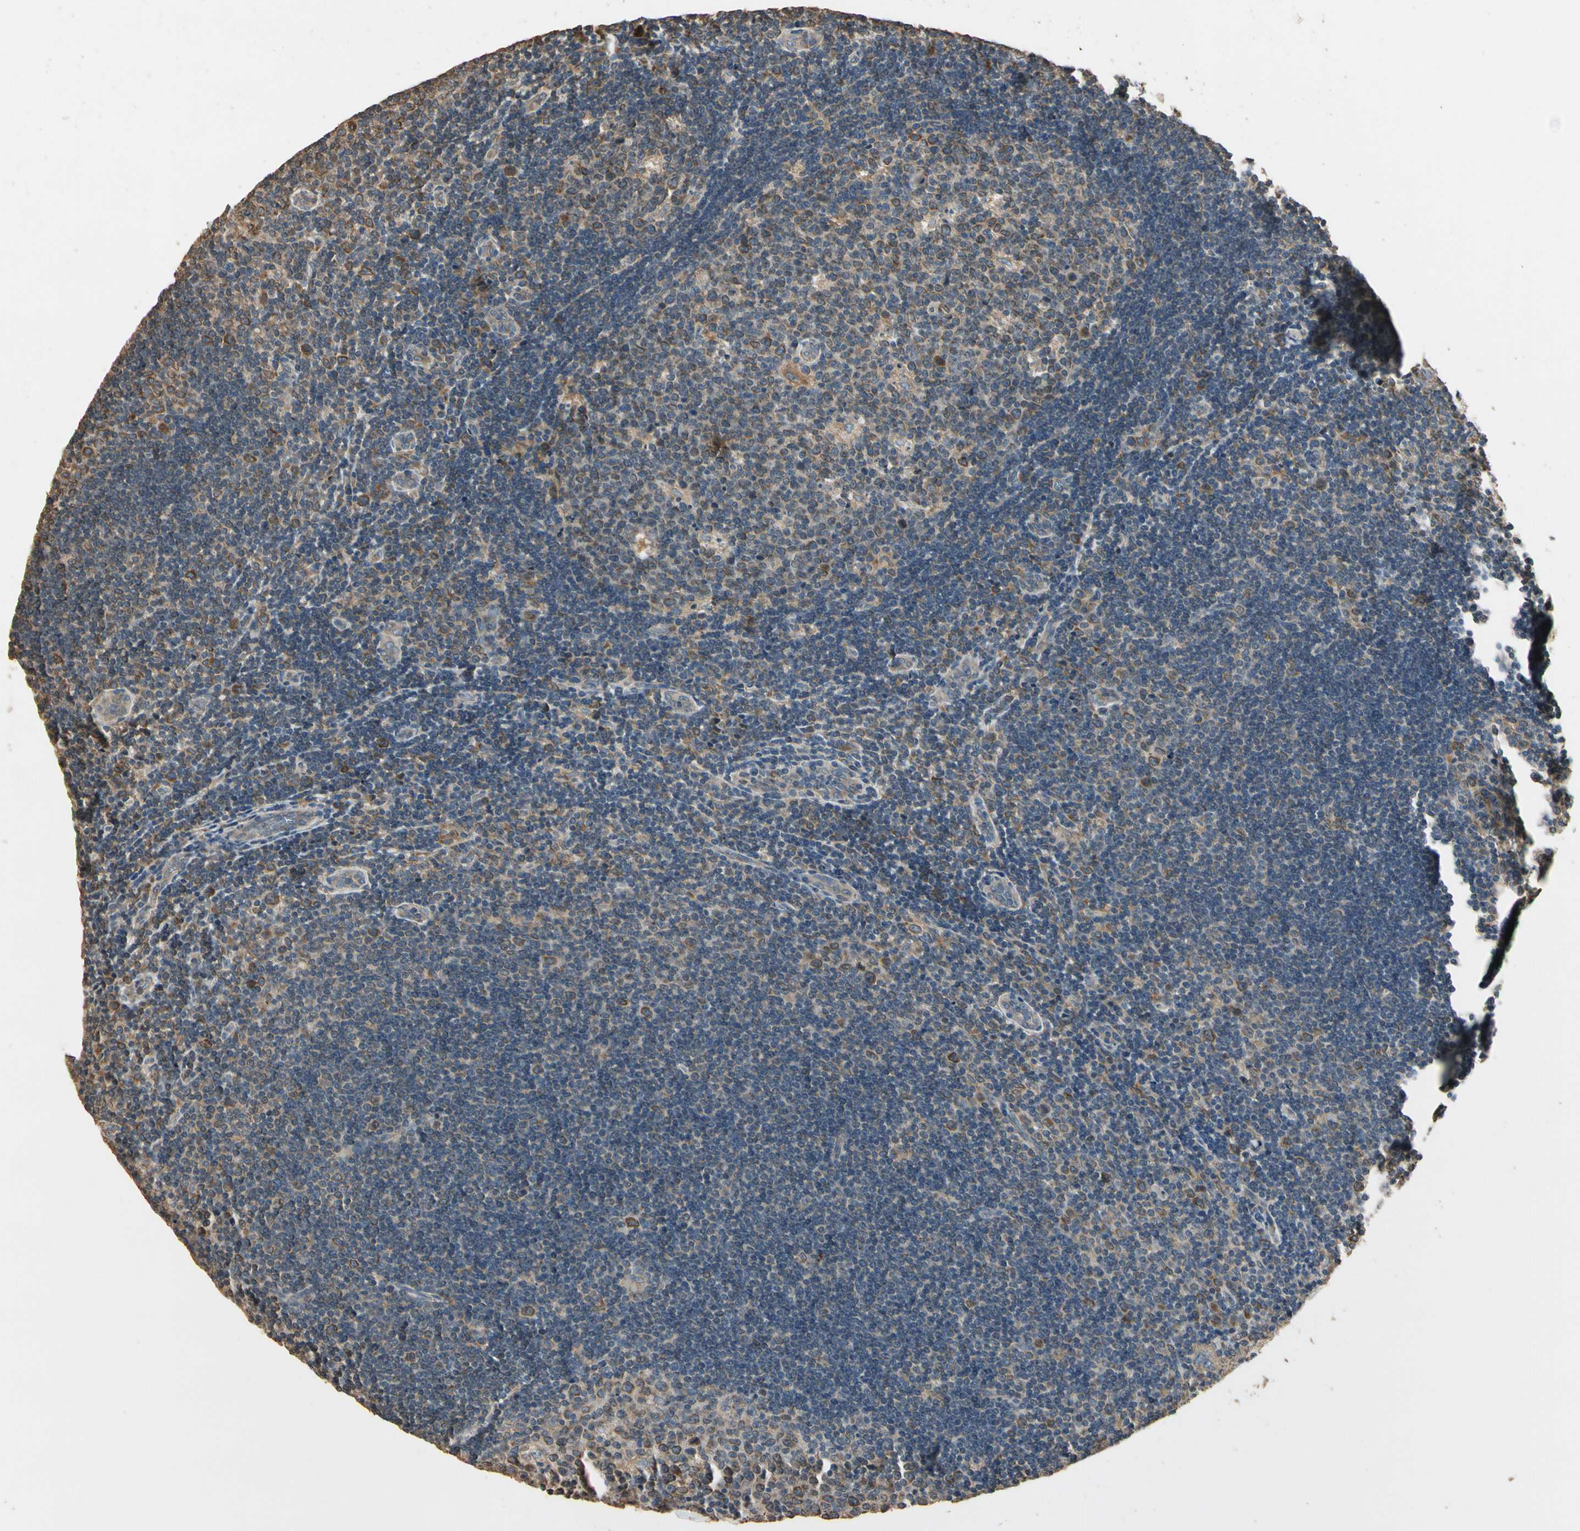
{"staining": {"intensity": "moderate", "quantity": "25%-75%", "location": "cytoplasmic/membranous"}, "tissue": "lymph node", "cell_type": "Germinal center cells", "image_type": "normal", "snomed": [{"axis": "morphology", "description": "Normal tissue, NOS"}, {"axis": "topography", "description": "Lymph node"}, {"axis": "topography", "description": "Salivary gland"}], "caption": "A histopathology image of lymph node stained for a protein exhibits moderate cytoplasmic/membranous brown staining in germinal center cells. (DAB (3,3'-diaminobenzidine) = brown stain, brightfield microscopy at high magnification).", "gene": "STX18", "patient": {"sex": "male", "age": 8}}